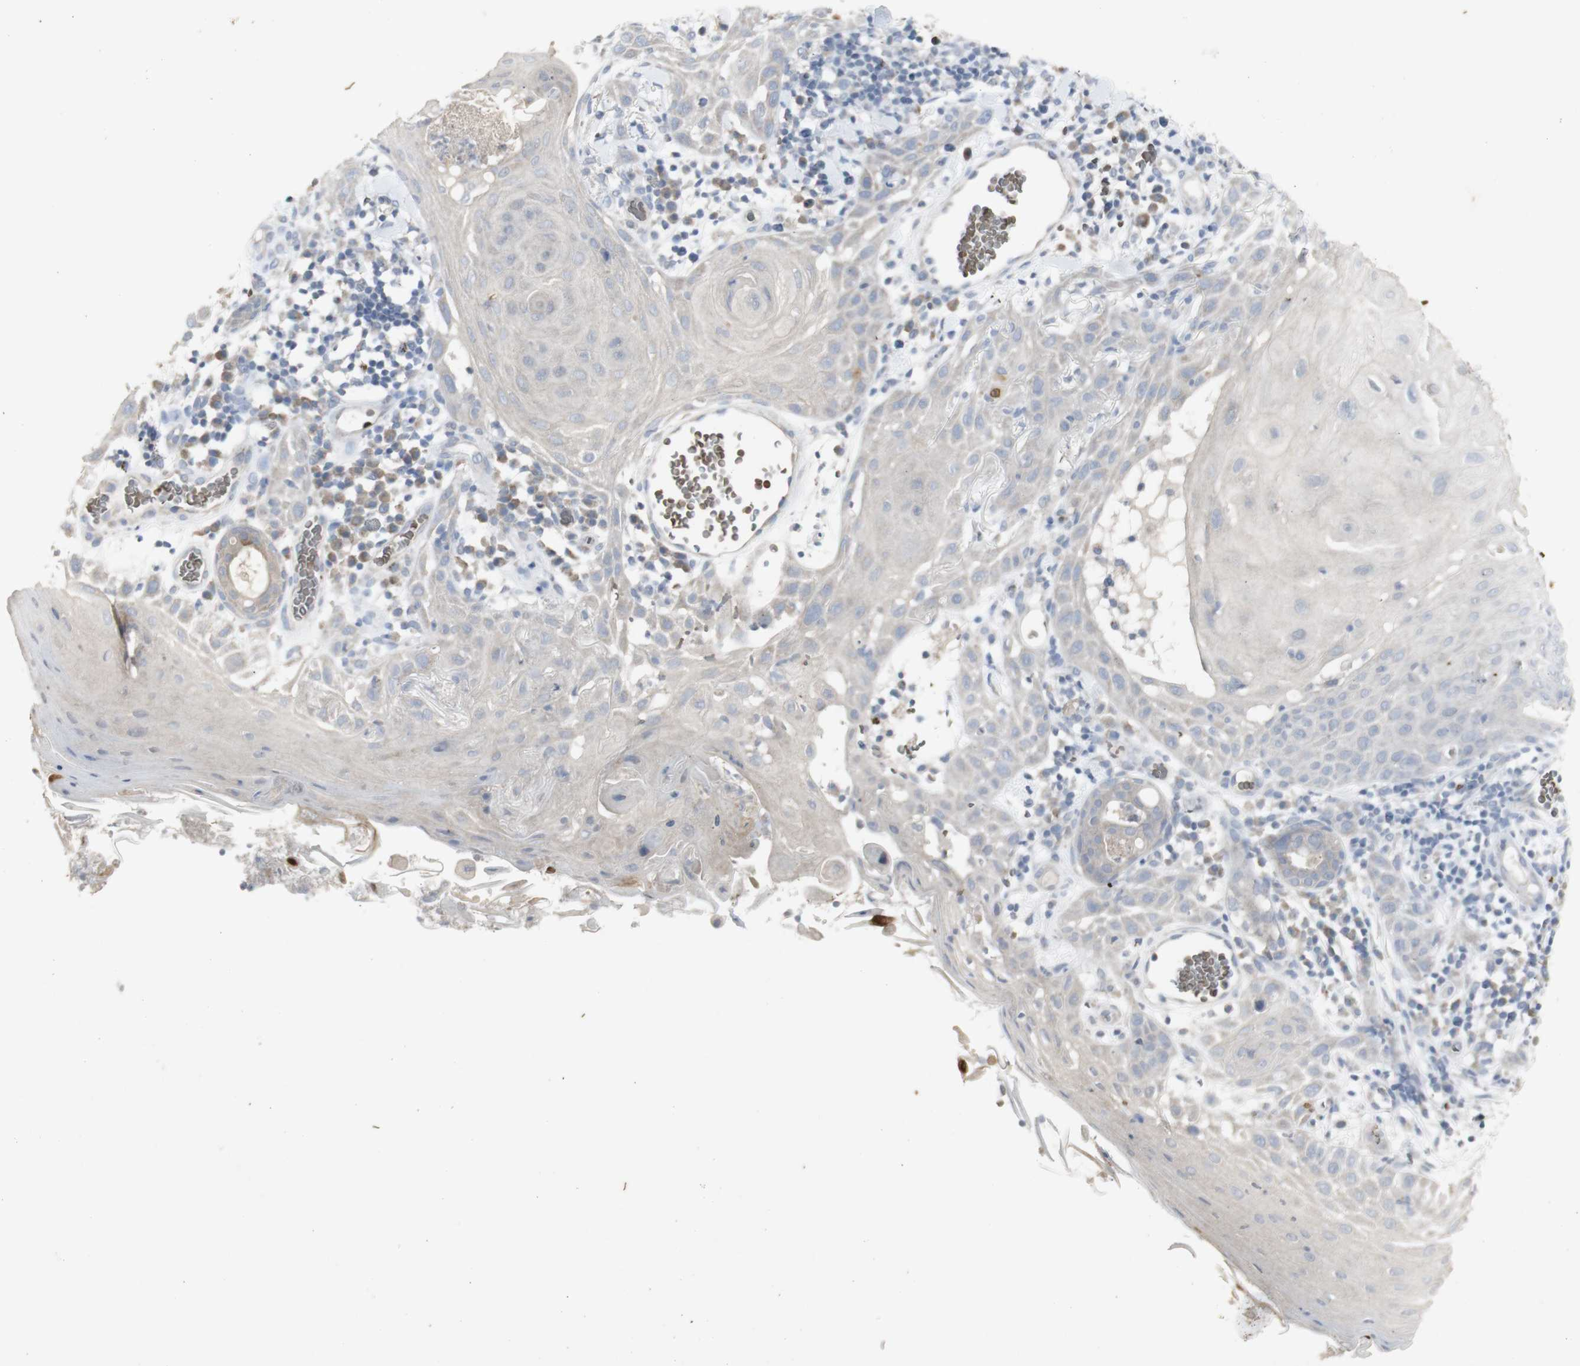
{"staining": {"intensity": "weak", "quantity": ">75%", "location": "cytoplasmic/membranous"}, "tissue": "skin cancer", "cell_type": "Tumor cells", "image_type": "cancer", "snomed": [{"axis": "morphology", "description": "Squamous cell carcinoma, NOS"}, {"axis": "topography", "description": "Skin"}], "caption": "Brown immunohistochemical staining in squamous cell carcinoma (skin) shows weak cytoplasmic/membranous staining in approximately >75% of tumor cells.", "gene": "INS", "patient": {"sex": "male", "age": 24}}